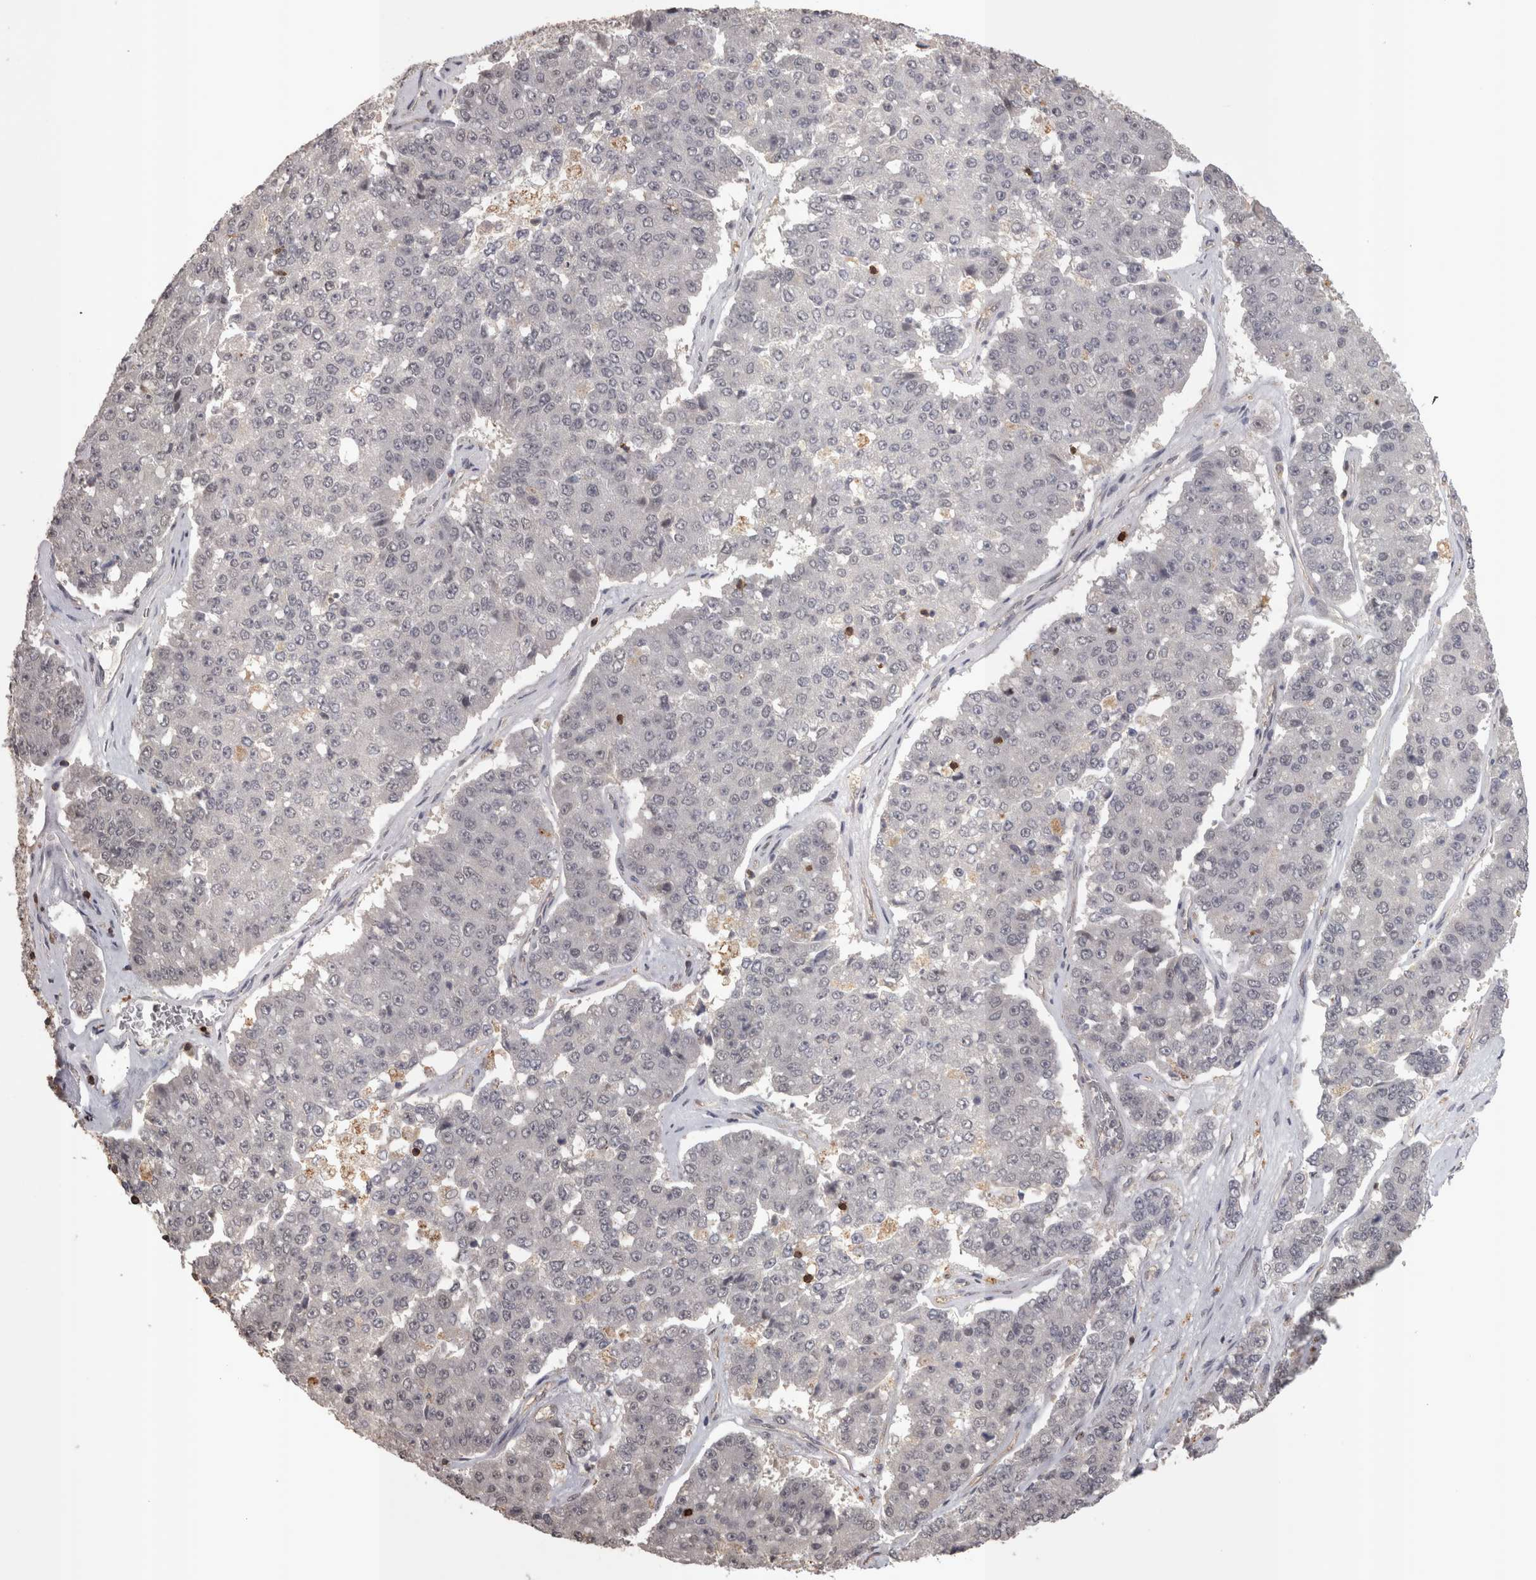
{"staining": {"intensity": "negative", "quantity": "none", "location": "none"}, "tissue": "pancreatic cancer", "cell_type": "Tumor cells", "image_type": "cancer", "snomed": [{"axis": "morphology", "description": "Adenocarcinoma, NOS"}, {"axis": "topography", "description": "Pancreas"}], "caption": "Tumor cells show no significant protein staining in adenocarcinoma (pancreatic).", "gene": "SKAP1", "patient": {"sex": "male", "age": 50}}